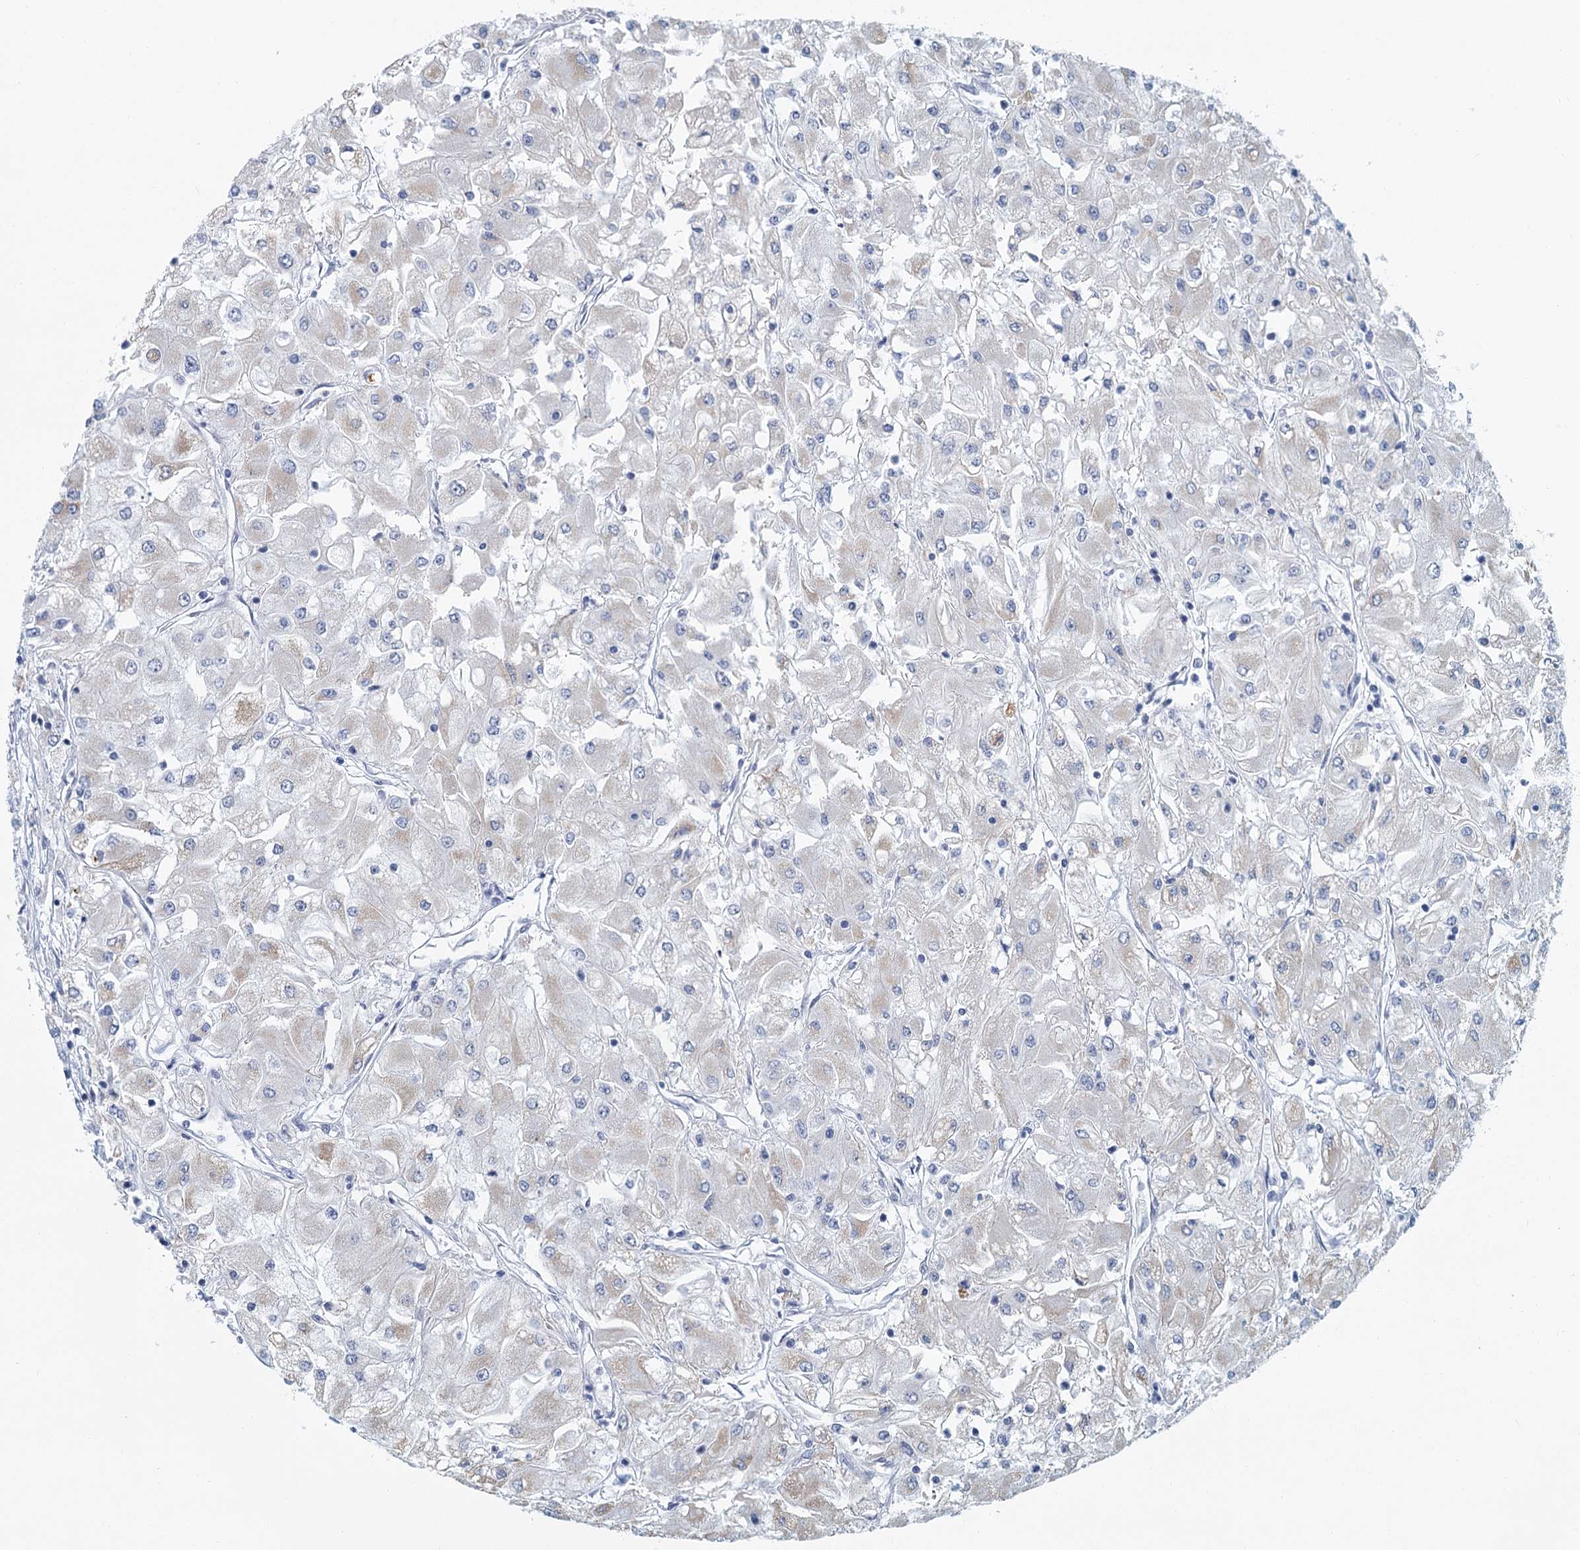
{"staining": {"intensity": "negative", "quantity": "none", "location": "none"}, "tissue": "renal cancer", "cell_type": "Tumor cells", "image_type": "cancer", "snomed": [{"axis": "morphology", "description": "Adenocarcinoma, NOS"}, {"axis": "topography", "description": "Kidney"}], "caption": "This is a photomicrograph of immunohistochemistry (IHC) staining of renal cancer (adenocarcinoma), which shows no staining in tumor cells. Brightfield microscopy of IHC stained with DAB (brown) and hematoxylin (blue), captured at high magnification.", "gene": "ZNF527", "patient": {"sex": "male", "age": 80}}